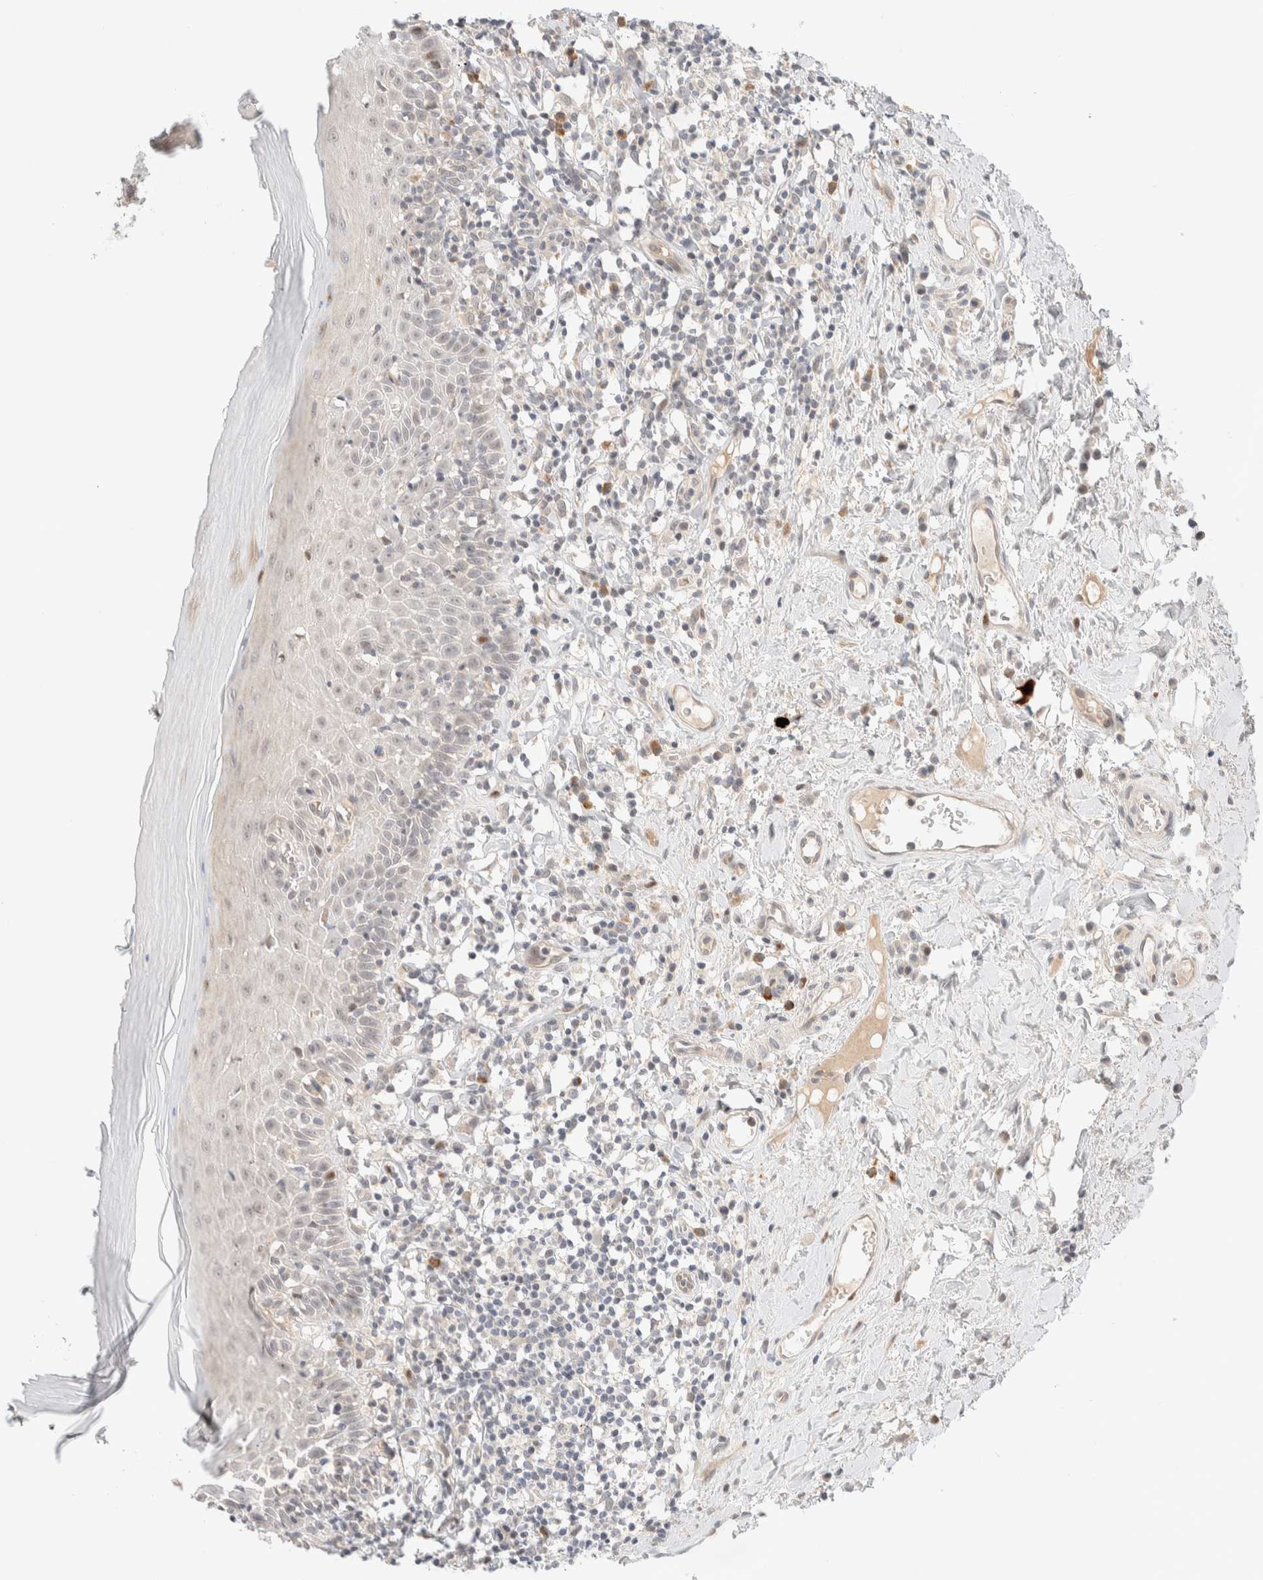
{"staining": {"intensity": "weak", "quantity": "<25%", "location": "nuclear"}, "tissue": "oral mucosa", "cell_type": "Squamous epithelial cells", "image_type": "normal", "snomed": [{"axis": "morphology", "description": "Normal tissue, NOS"}, {"axis": "topography", "description": "Oral tissue"}], "caption": "Human oral mucosa stained for a protein using immunohistochemistry (IHC) displays no expression in squamous epithelial cells.", "gene": "CHKA", "patient": {"sex": "male", "age": 82}}